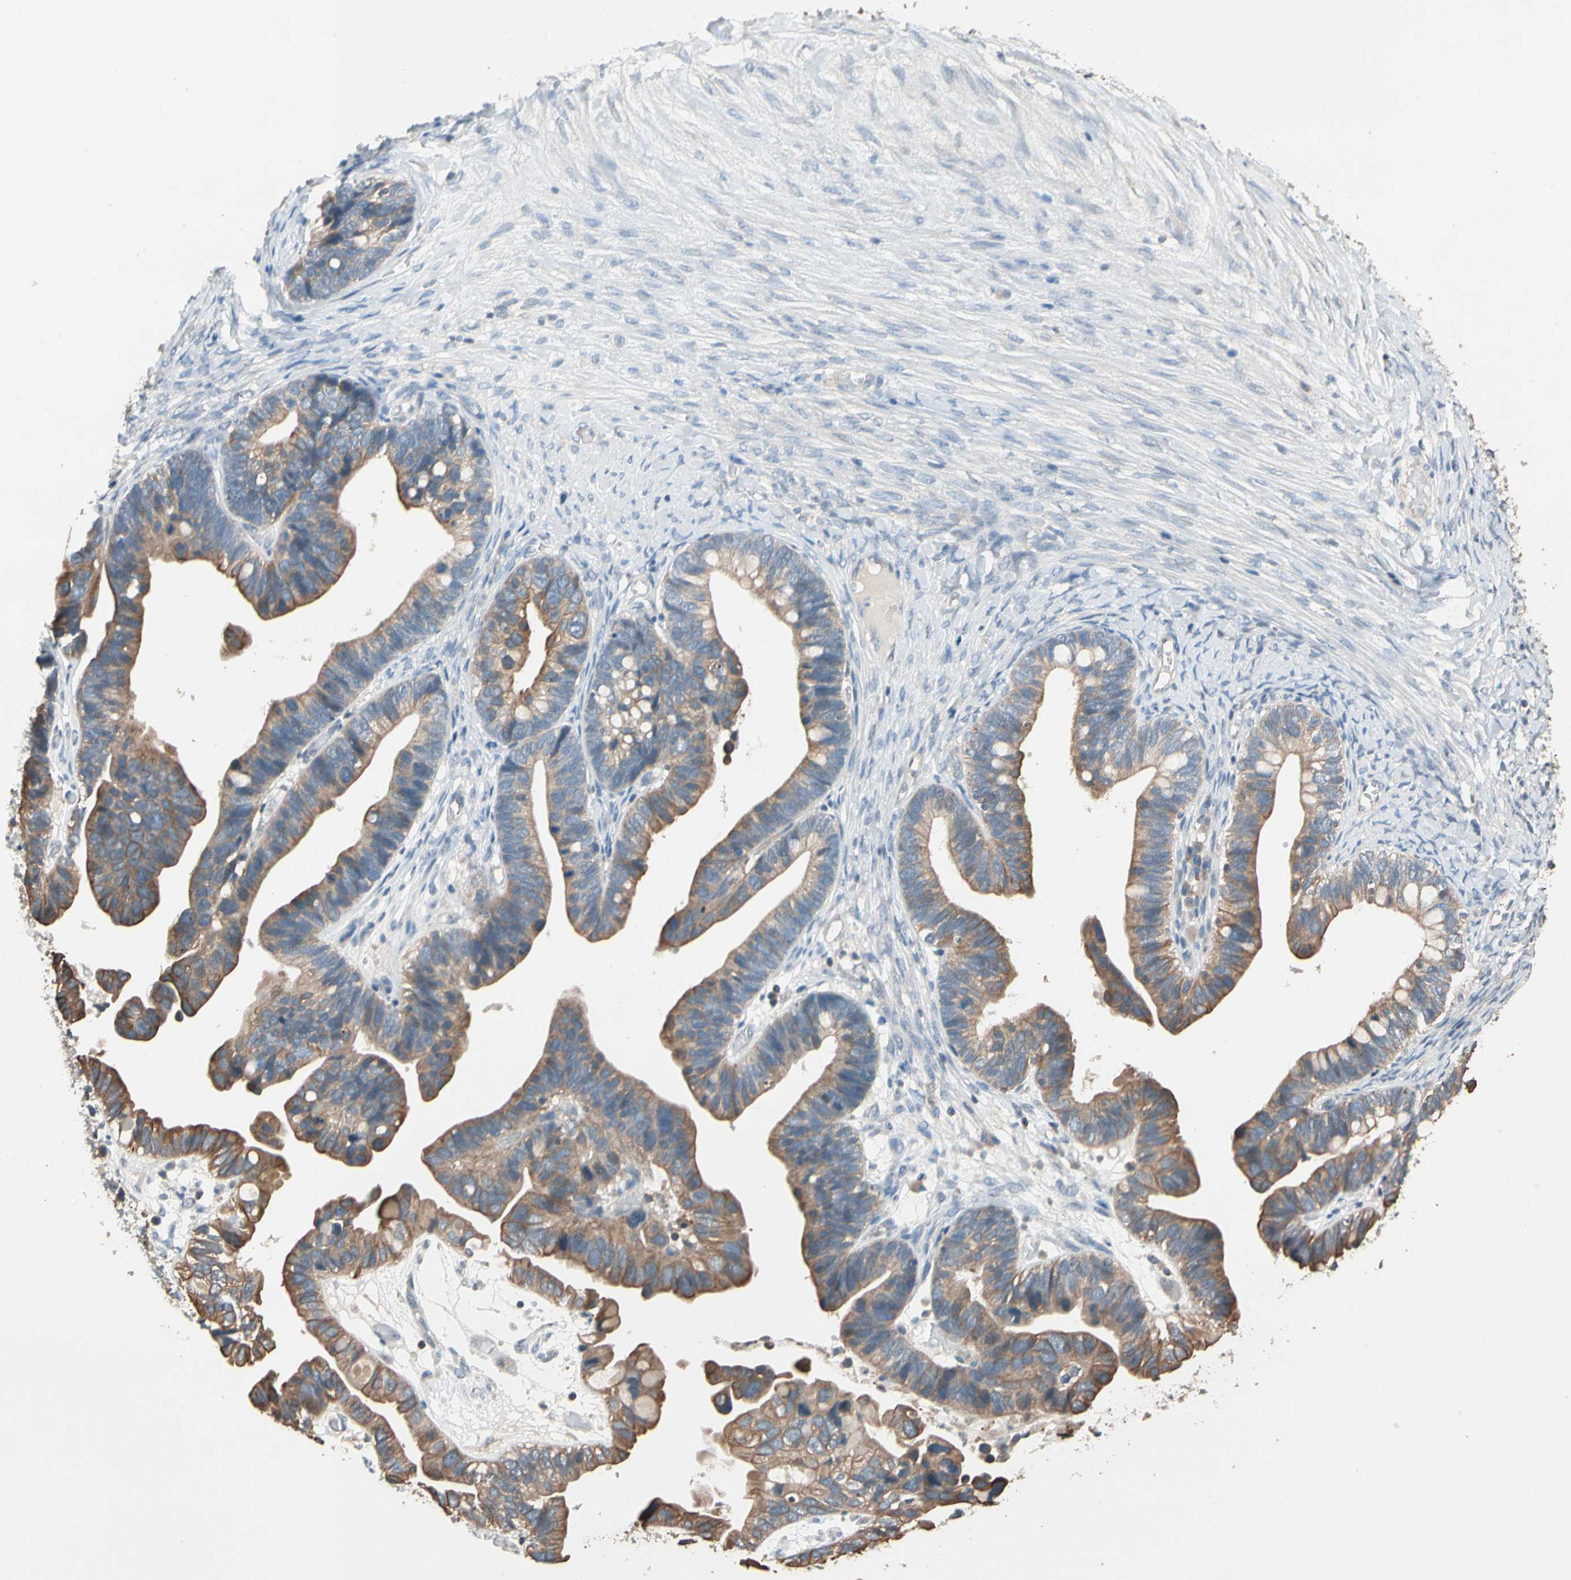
{"staining": {"intensity": "moderate", "quantity": ">75%", "location": "cytoplasmic/membranous"}, "tissue": "ovarian cancer", "cell_type": "Tumor cells", "image_type": "cancer", "snomed": [{"axis": "morphology", "description": "Cystadenocarcinoma, serous, NOS"}, {"axis": "topography", "description": "Ovary"}], "caption": "There is medium levels of moderate cytoplasmic/membranous expression in tumor cells of ovarian cancer, as demonstrated by immunohistochemical staining (brown color).", "gene": "MAP3K7", "patient": {"sex": "female", "age": 56}}